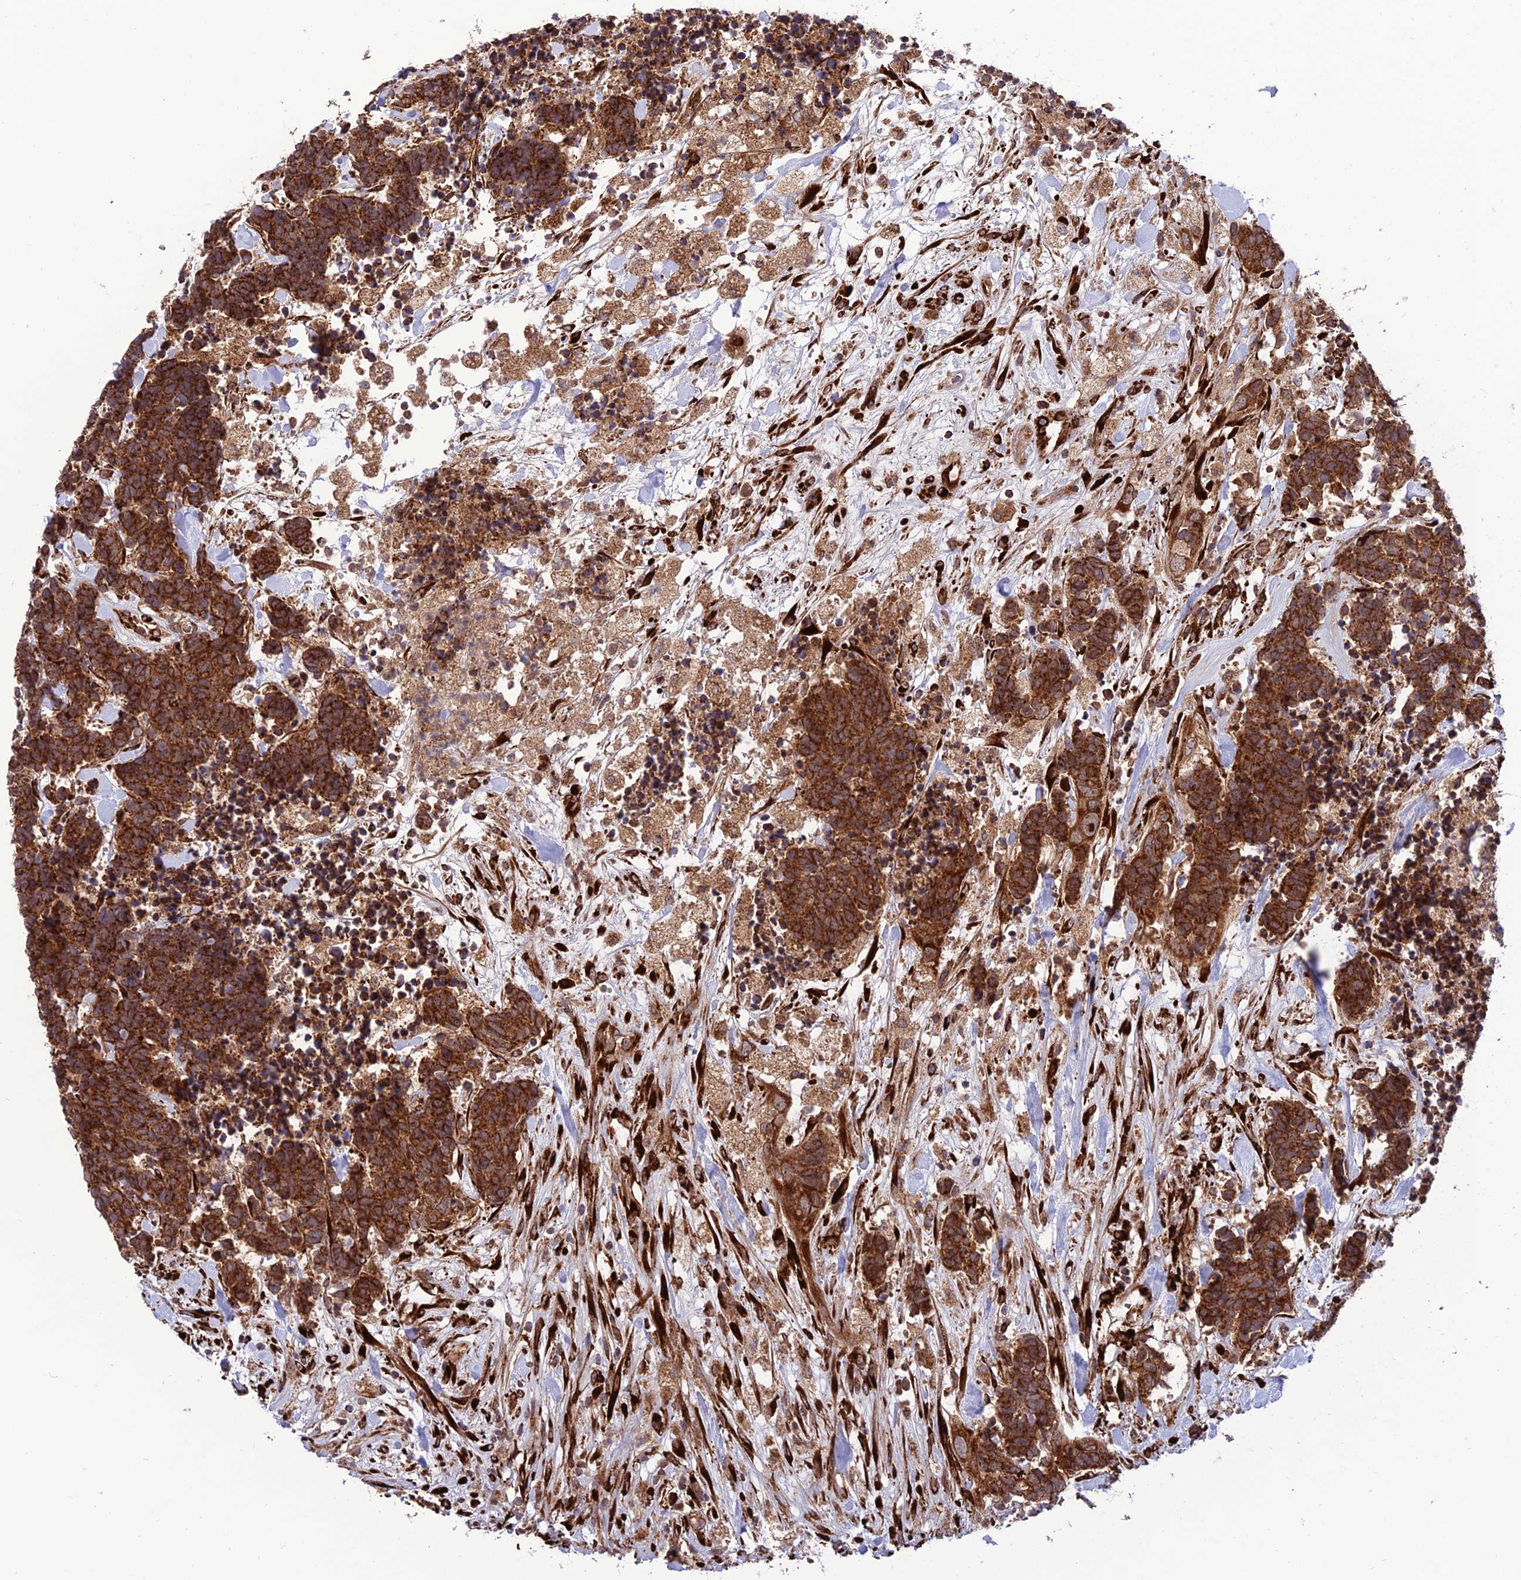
{"staining": {"intensity": "strong", "quantity": ">75%", "location": "cytoplasmic/membranous"}, "tissue": "carcinoid", "cell_type": "Tumor cells", "image_type": "cancer", "snomed": [{"axis": "morphology", "description": "Carcinoma, NOS"}, {"axis": "morphology", "description": "Carcinoid, malignant, NOS"}, {"axis": "topography", "description": "Prostate"}], "caption": "Carcinoma stained with DAB (3,3'-diaminobenzidine) IHC displays high levels of strong cytoplasmic/membranous staining in about >75% of tumor cells.", "gene": "CRTAP", "patient": {"sex": "male", "age": 57}}